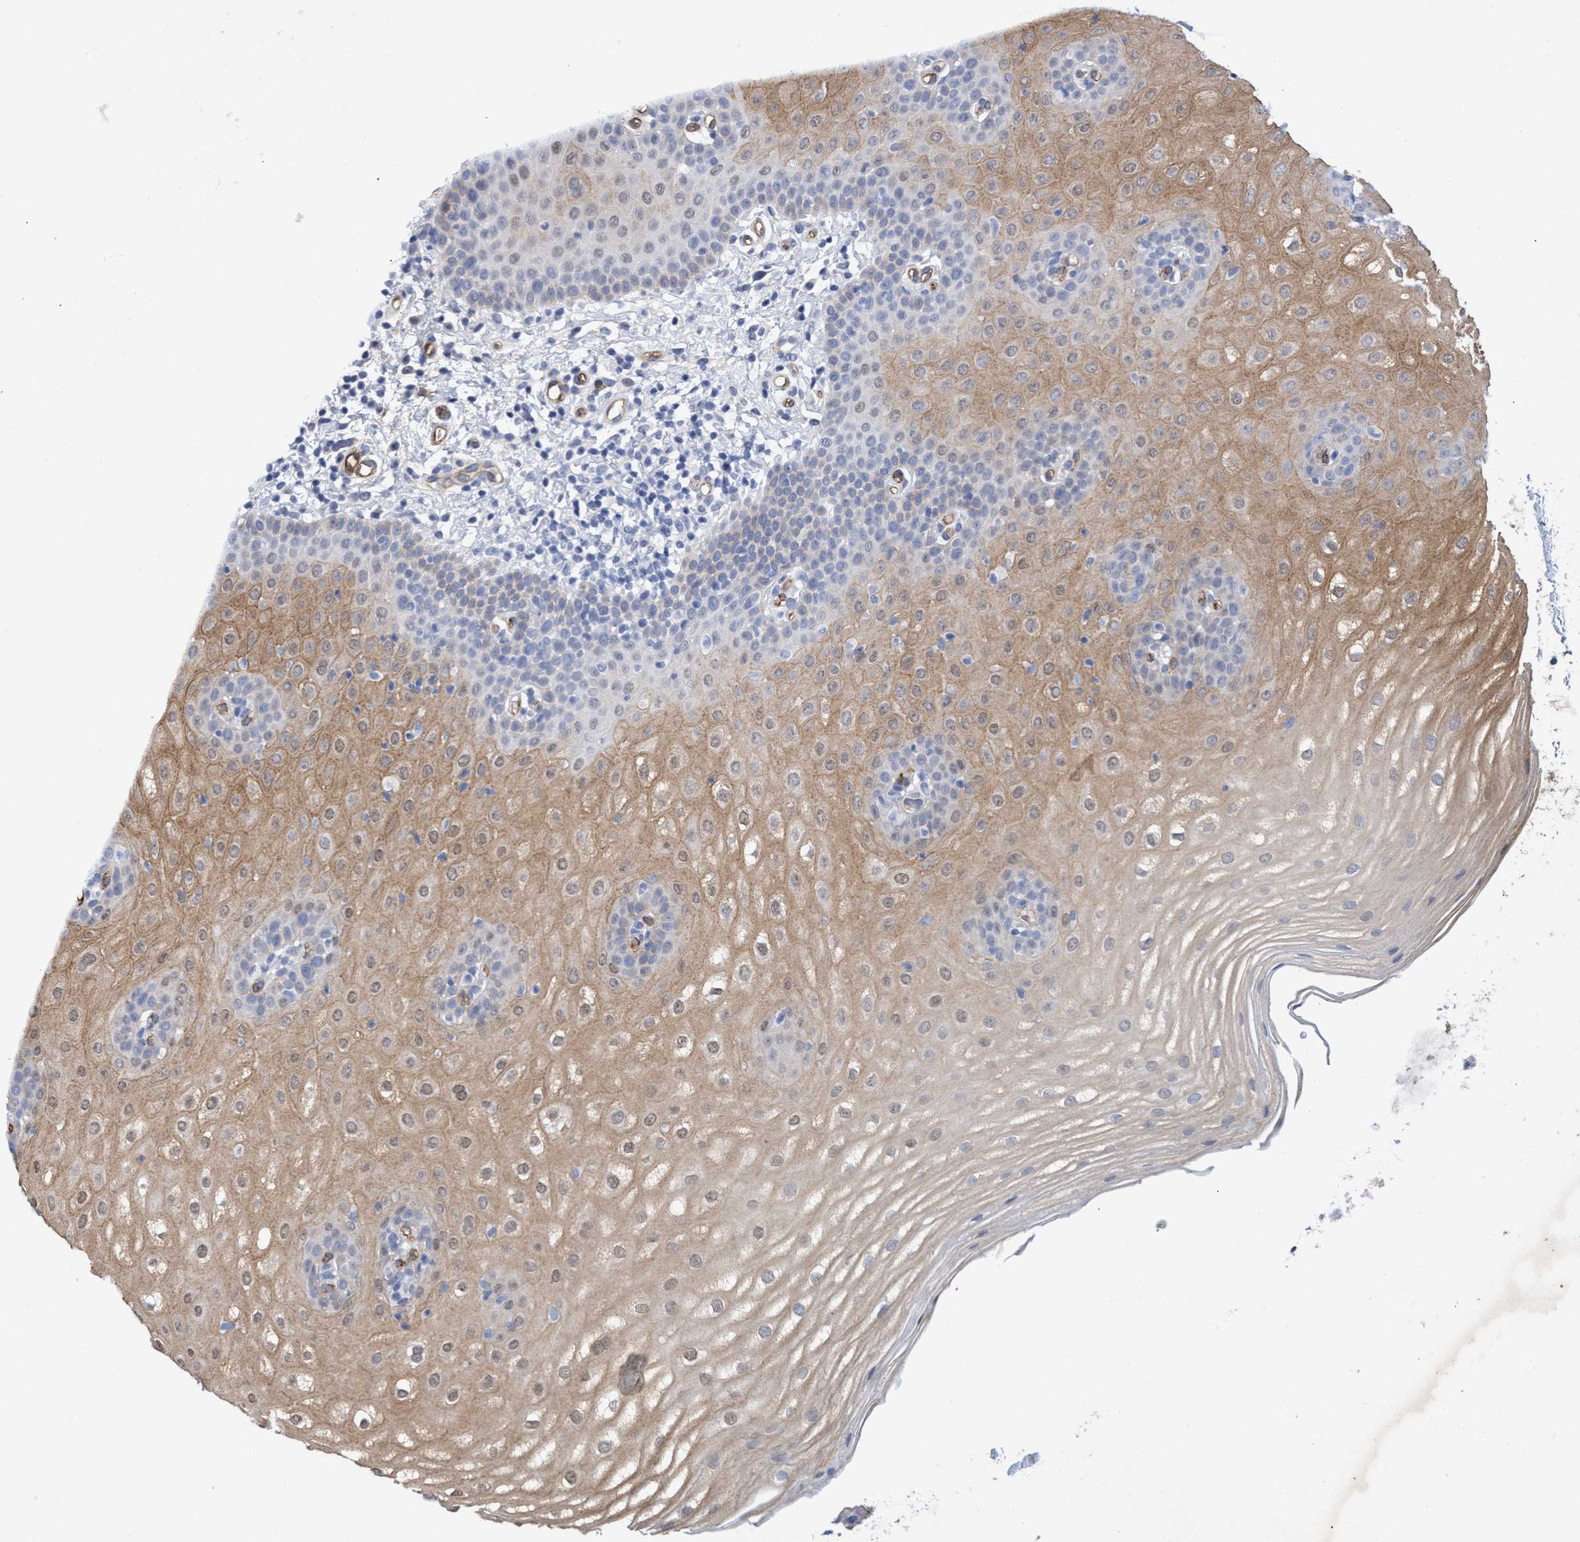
{"staining": {"intensity": "moderate", "quantity": "25%-75%", "location": "cytoplasmic/membranous"}, "tissue": "oral mucosa", "cell_type": "Squamous epithelial cells", "image_type": "normal", "snomed": [{"axis": "morphology", "description": "Normal tissue, NOS"}, {"axis": "topography", "description": "Skin"}, {"axis": "topography", "description": "Oral tissue"}], "caption": "Protein staining of unremarkable oral mucosa reveals moderate cytoplasmic/membranous expression in approximately 25%-75% of squamous epithelial cells.", "gene": "ZNF750", "patient": {"sex": "male", "age": 84}}